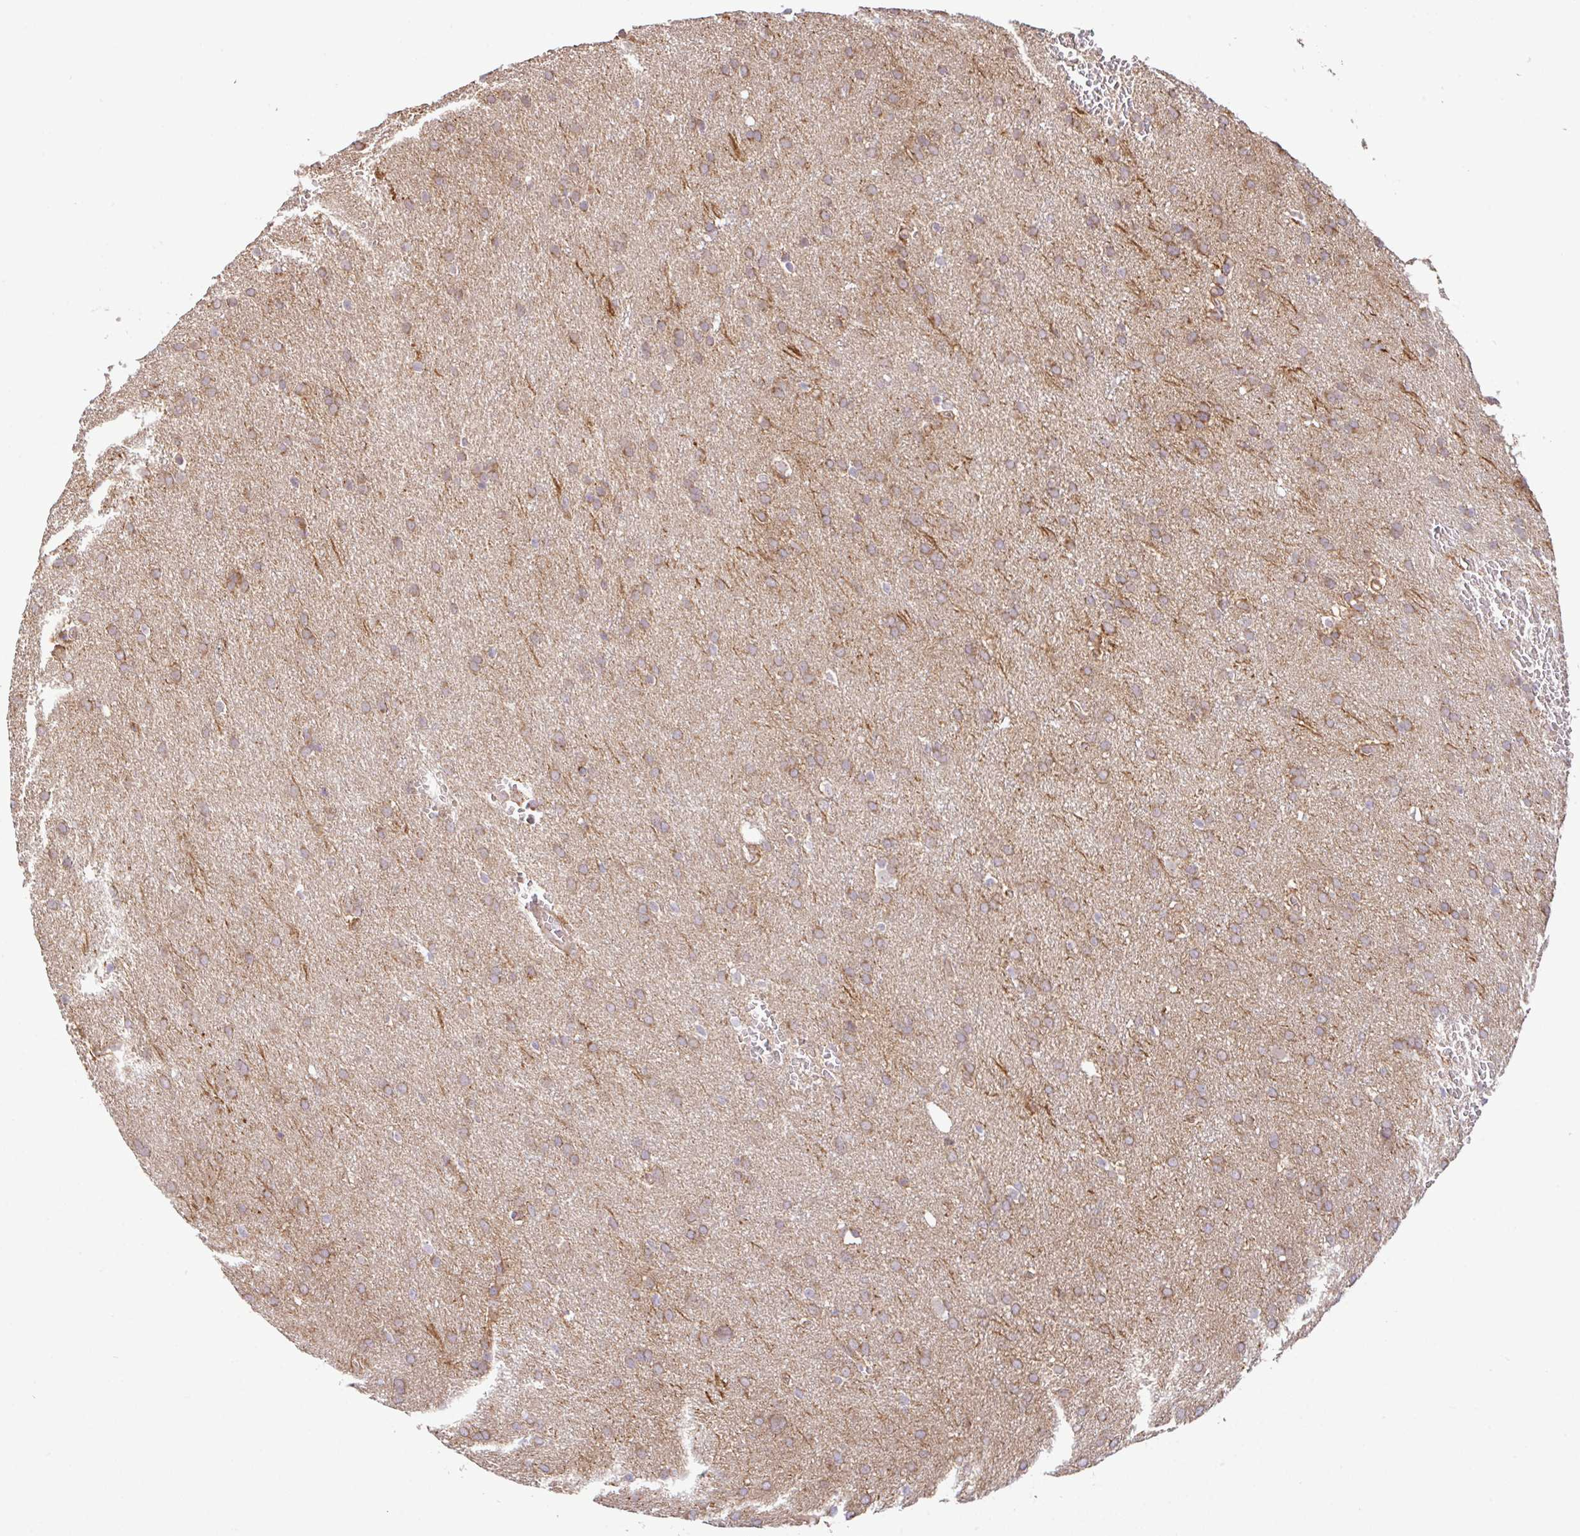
{"staining": {"intensity": "weak", "quantity": "25%-75%", "location": "cytoplasmic/membranous"}, "tissue": "glioma", "cell_type": "Tumor cells", "image_type": "cancer", "snomed": [{"axis": "morphology", "description": "Glioma, malignant, Low grade"}, {"axis": "topography", "description": "Brain"}], "caption": "Protein staining of glioma tissue displays weak cytoplasmic/membranous positivity in approximately 25%-75% of tumor cells.", "gene": "DLEU7", "patient": {"sex": "female", "age": 33}}